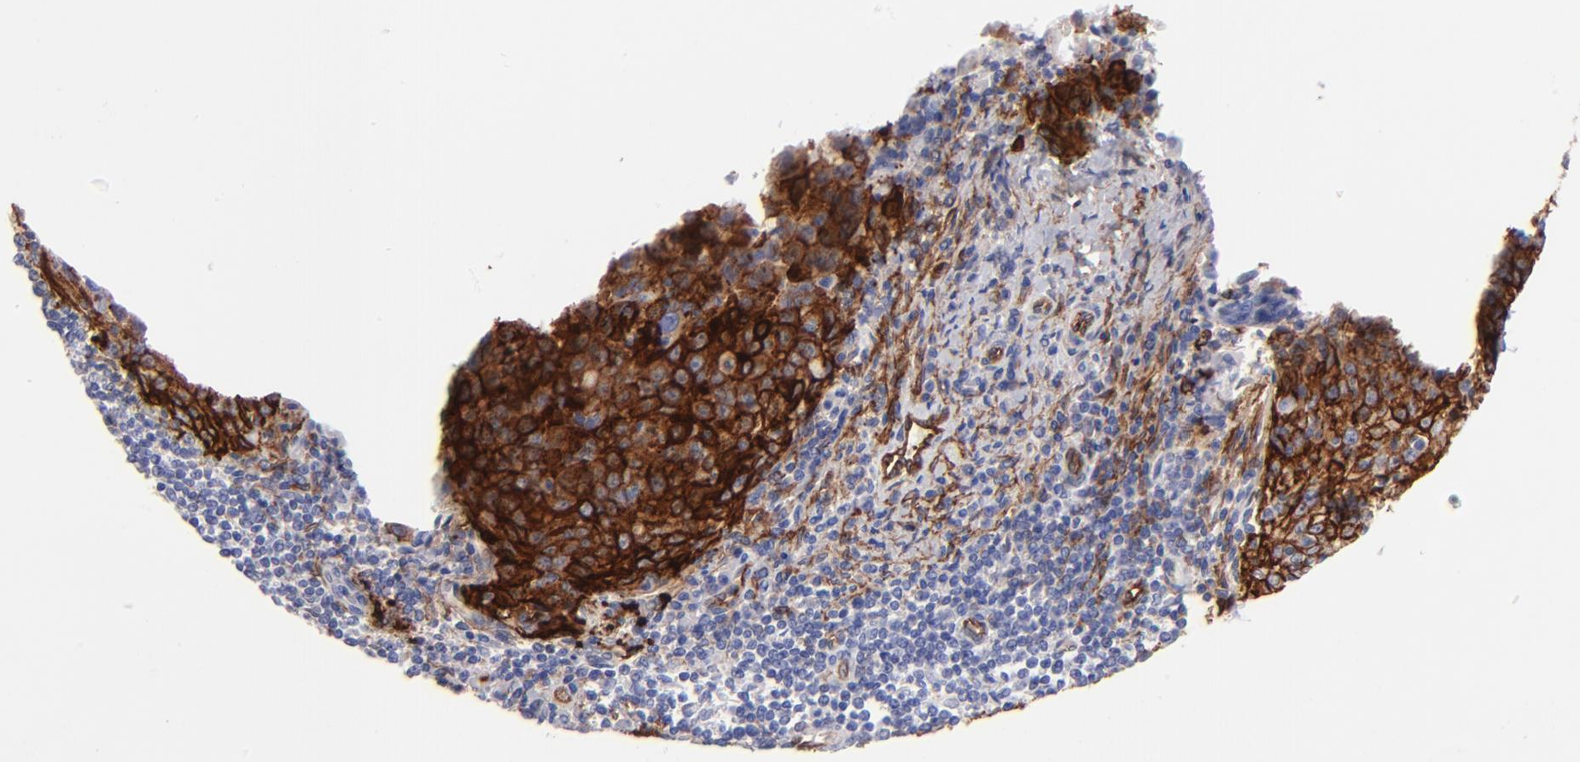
{"staining": {"intensity": "strong", "quantity": ">75%", "location": "cytoplasmic/membranous"}, "tissue": "cervical cancer", "cell_type": "Tumor cells", "image_type": "cancer", "snomed": [{"axis": "morphology", "description": "Squamous cell carcinoma, NOS"}, {"axis": "topography", "description": "Cervix"}], "caption": "Immunohistochemical staining of human cervical cancer exhibits high levels of strong cytoplasmic/membranous protein expression in approximately >75% of tumor cells. (Brightfield microscopy of DAB IHC at high magnification).", "gene": "AHNAK2", "patient": {"sex": "female", "age": 27}}